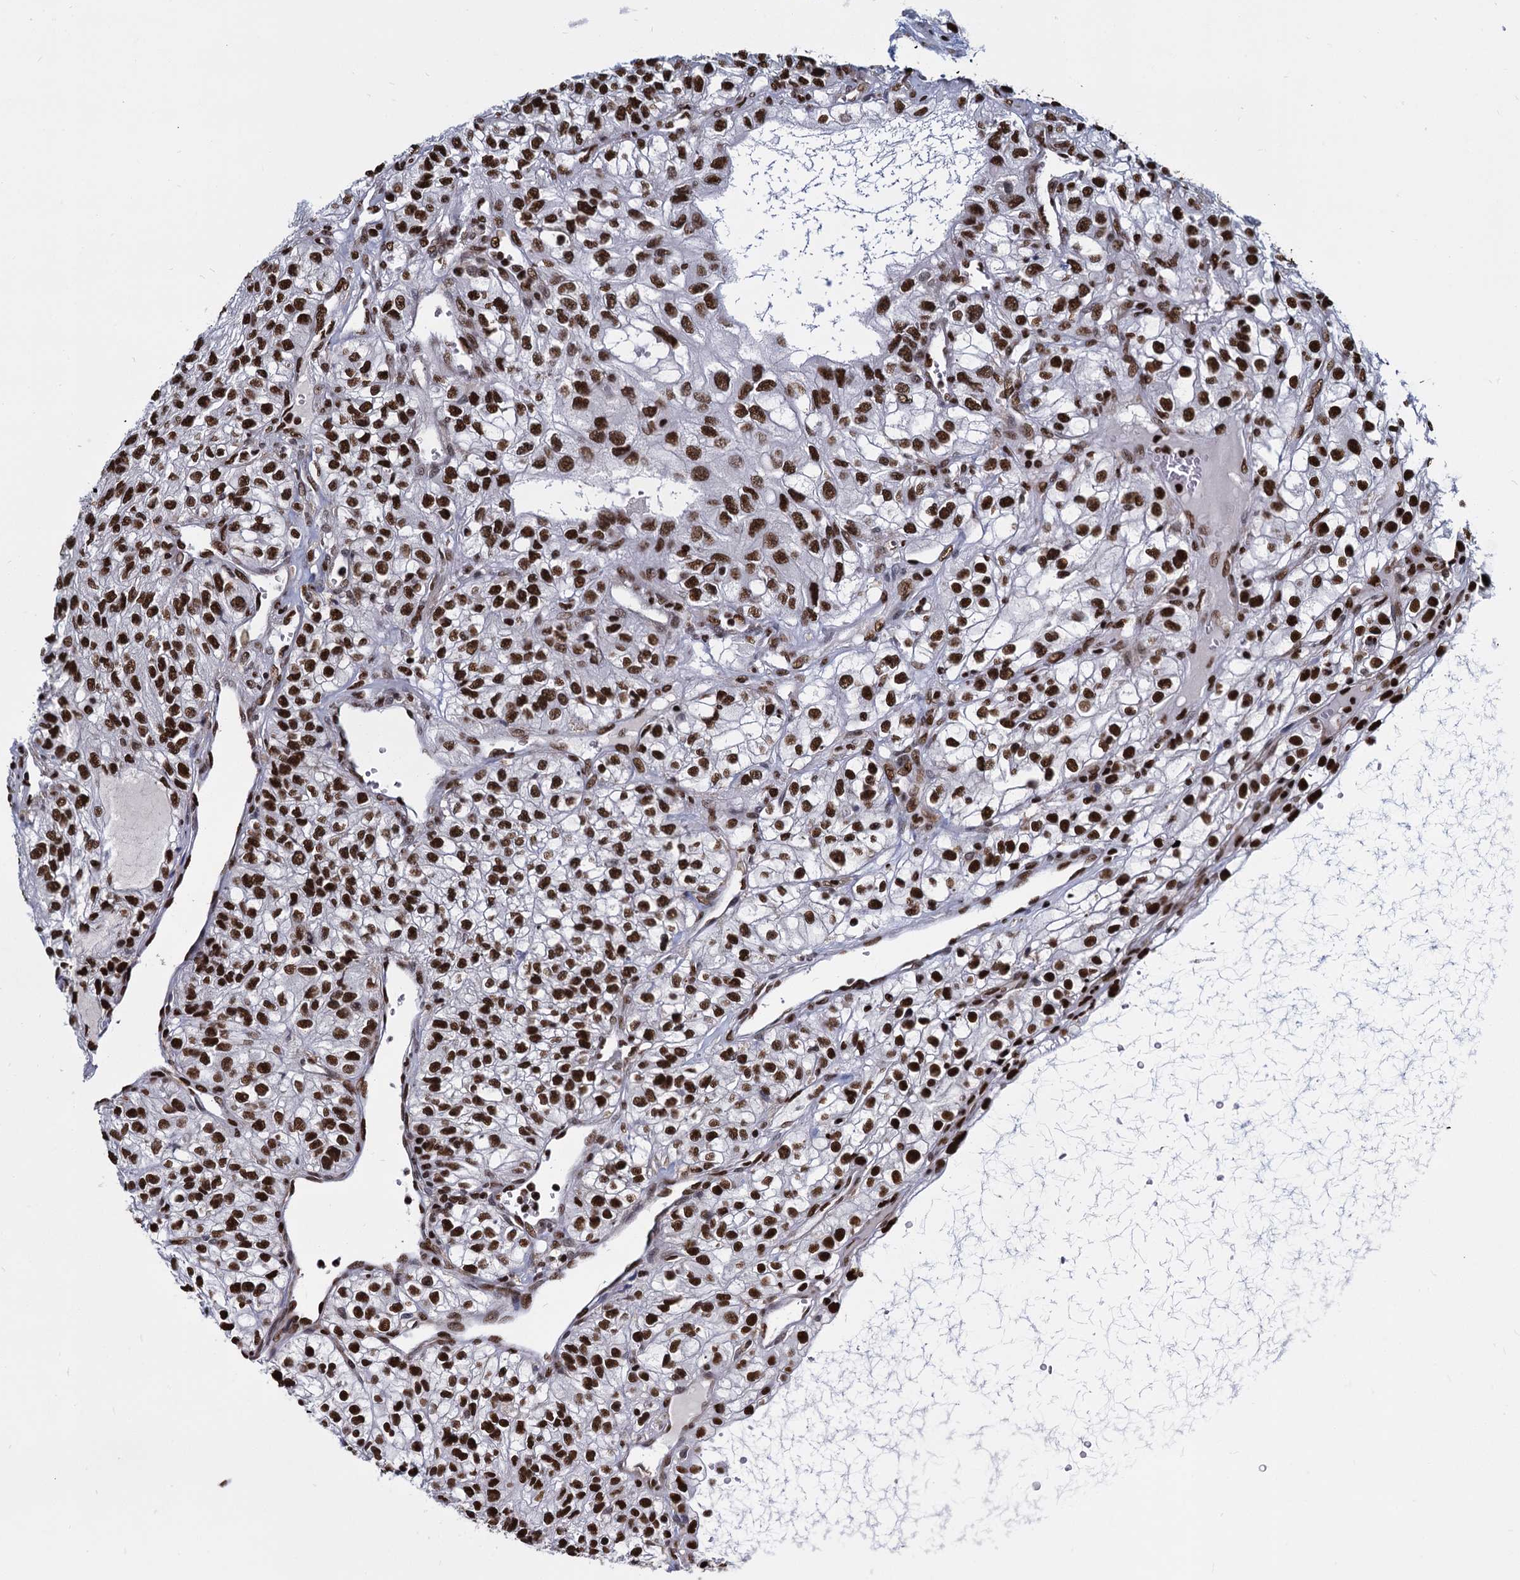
{"staining": {"intensity": "strong", "quantity": ">75%", "location": "nuclear"}, "tissue": "renal cancer", "cell_type": "Tumor cells", "image_type": "cancer", "snomed": [{"axis": "morphology", "description": "Adenocarcinoma, NOS"}, {"axis": "topography", "description": "Kidney"}], "caption": "Immunohistochemistry image of neoplastic tissue: human adenocarcinoma (renal) stained using immunohistochemistry demonstrates high levels of strong protein expression localized specifically in the nuclear of tumor cells, appearing as a nuclear brown color.", "gene": "DCPS", "patient": {"sex": "female", "age": 57}}